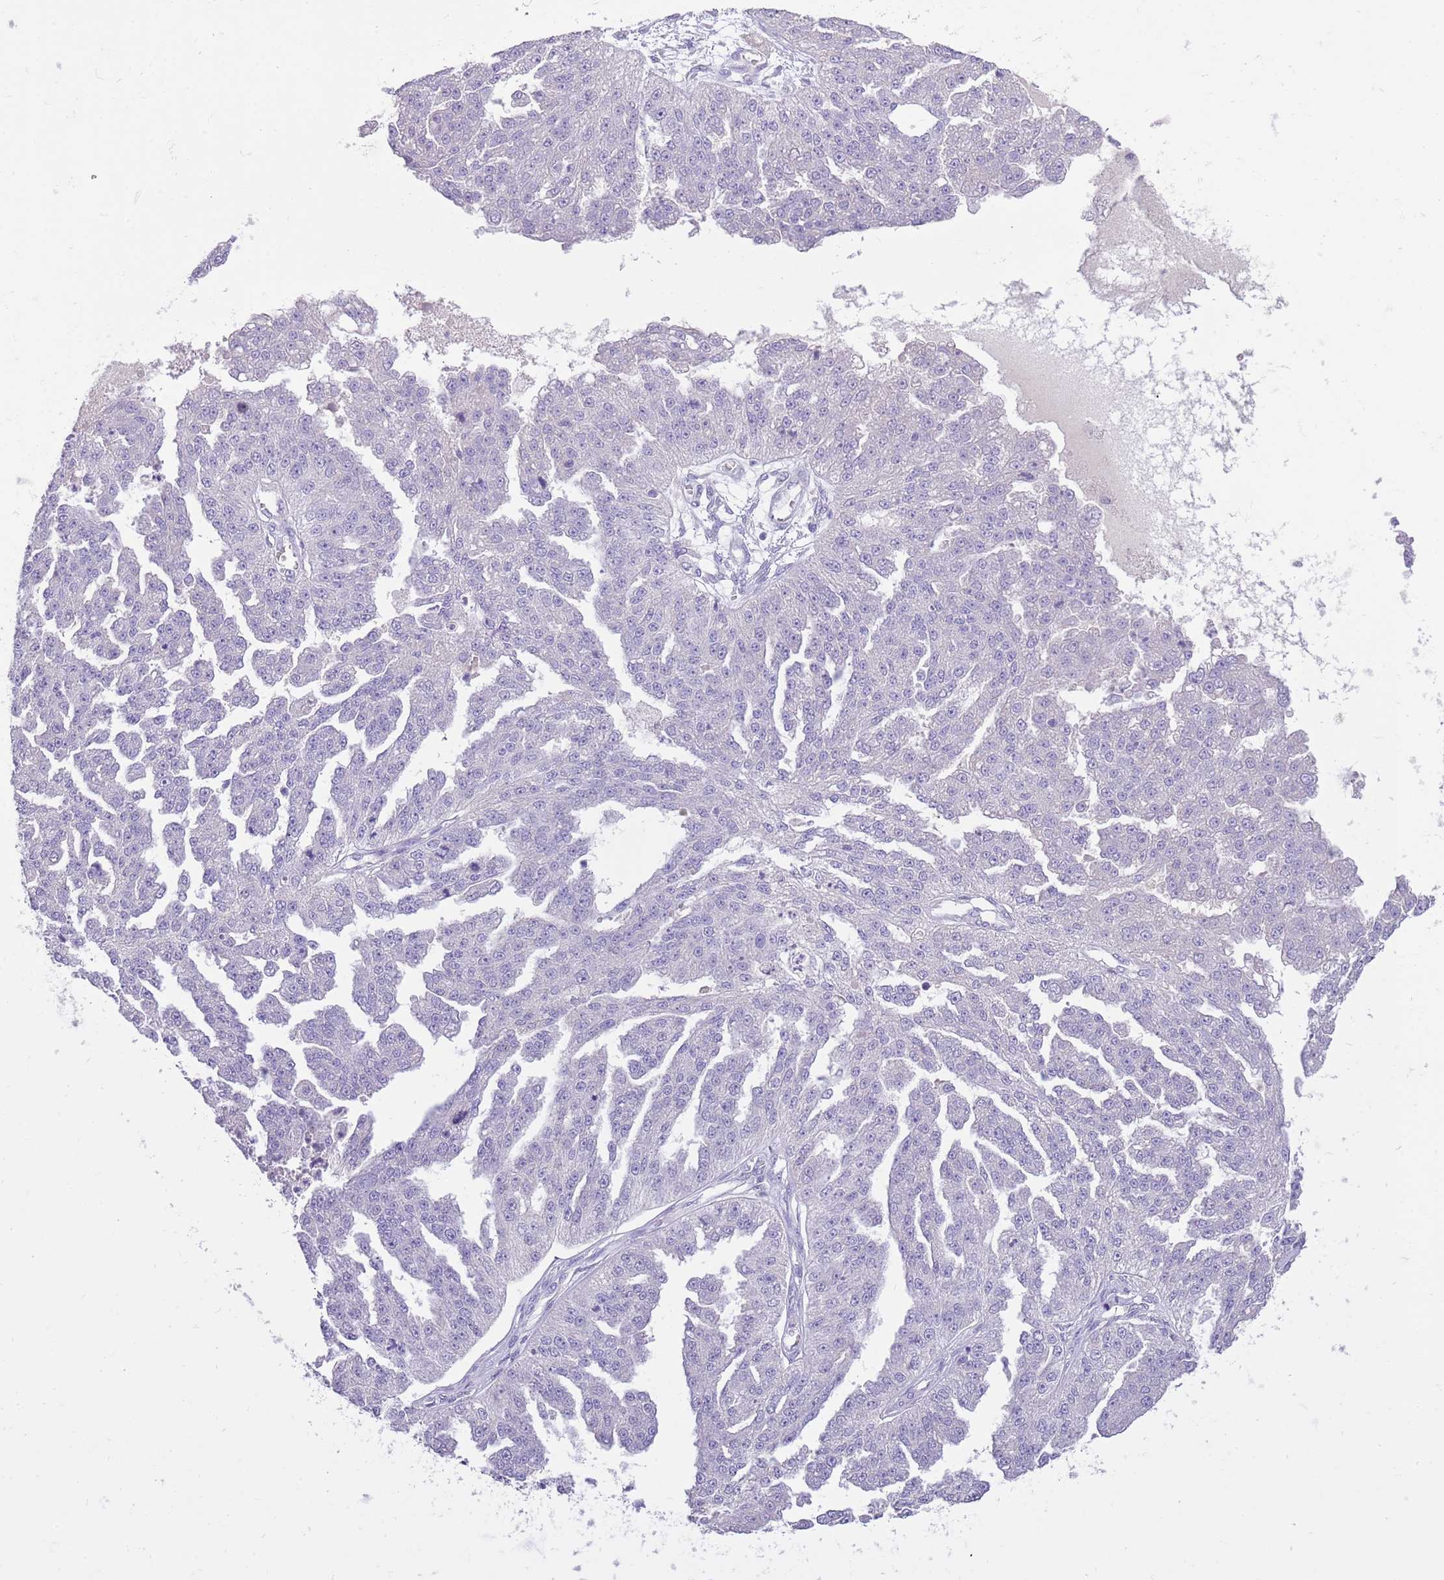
{"staining": {"intensity": "negative", "quantity": "none", "location": "none"}, "tissue": "ovarian cancer", "cell_type": "Tumor cells", "image_type": "cancer", "snomed": [{"axis": "morphology", "description": "Cystadenocarcinoma, serous, NOS"}, {"axis": "topography", "description": "Ovary"}], "caption": "This is a image of immunohistochemistry staining of ovarian serous cystadenocarcinoma, which shows no positivity in tumor cells. (DAB (3,3'-diaminobenzidine) IHC, high magnification).", "gene": "SFTPA1", "patient": {"sex": "female", "age": 58}}